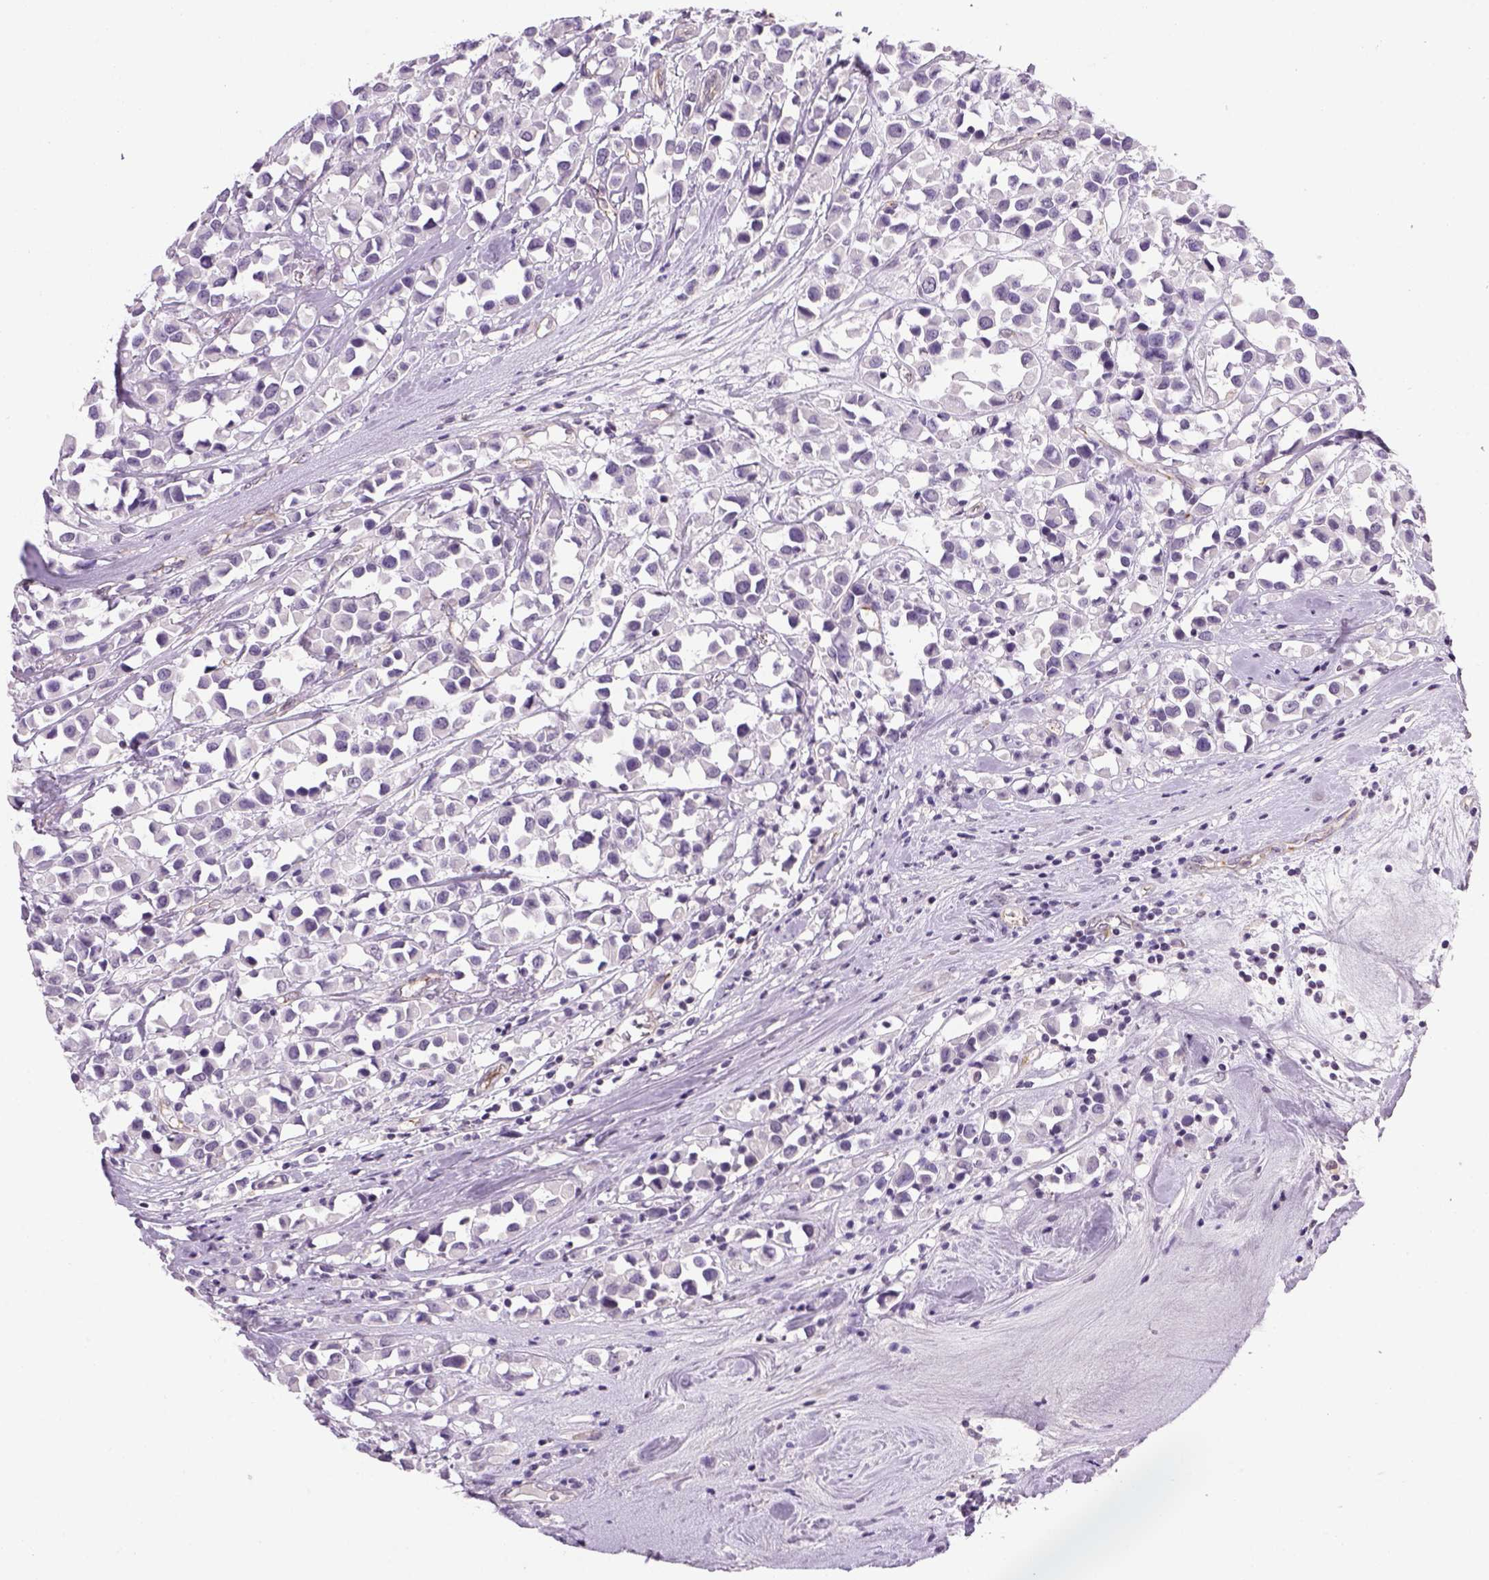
{"staining": {"intensity": "negative", "quantity": "none", "location": "none"}, "tissue": "breast cancer", "cell_type": "Tumor cells", "image_type": "cancer", "snomed": [{"axis": "morphology", "description": "Duct carcinoma"}, {"axis": "topography", "description": "Breast"}], "caption": "There is no significant staining in tumor cells of infiltrating ductal carcinoma (breast). (DAB immunohistochemistry, high magnification).", "gene": "PRRT1", "patient": {"sex": "female", "age": 61}}